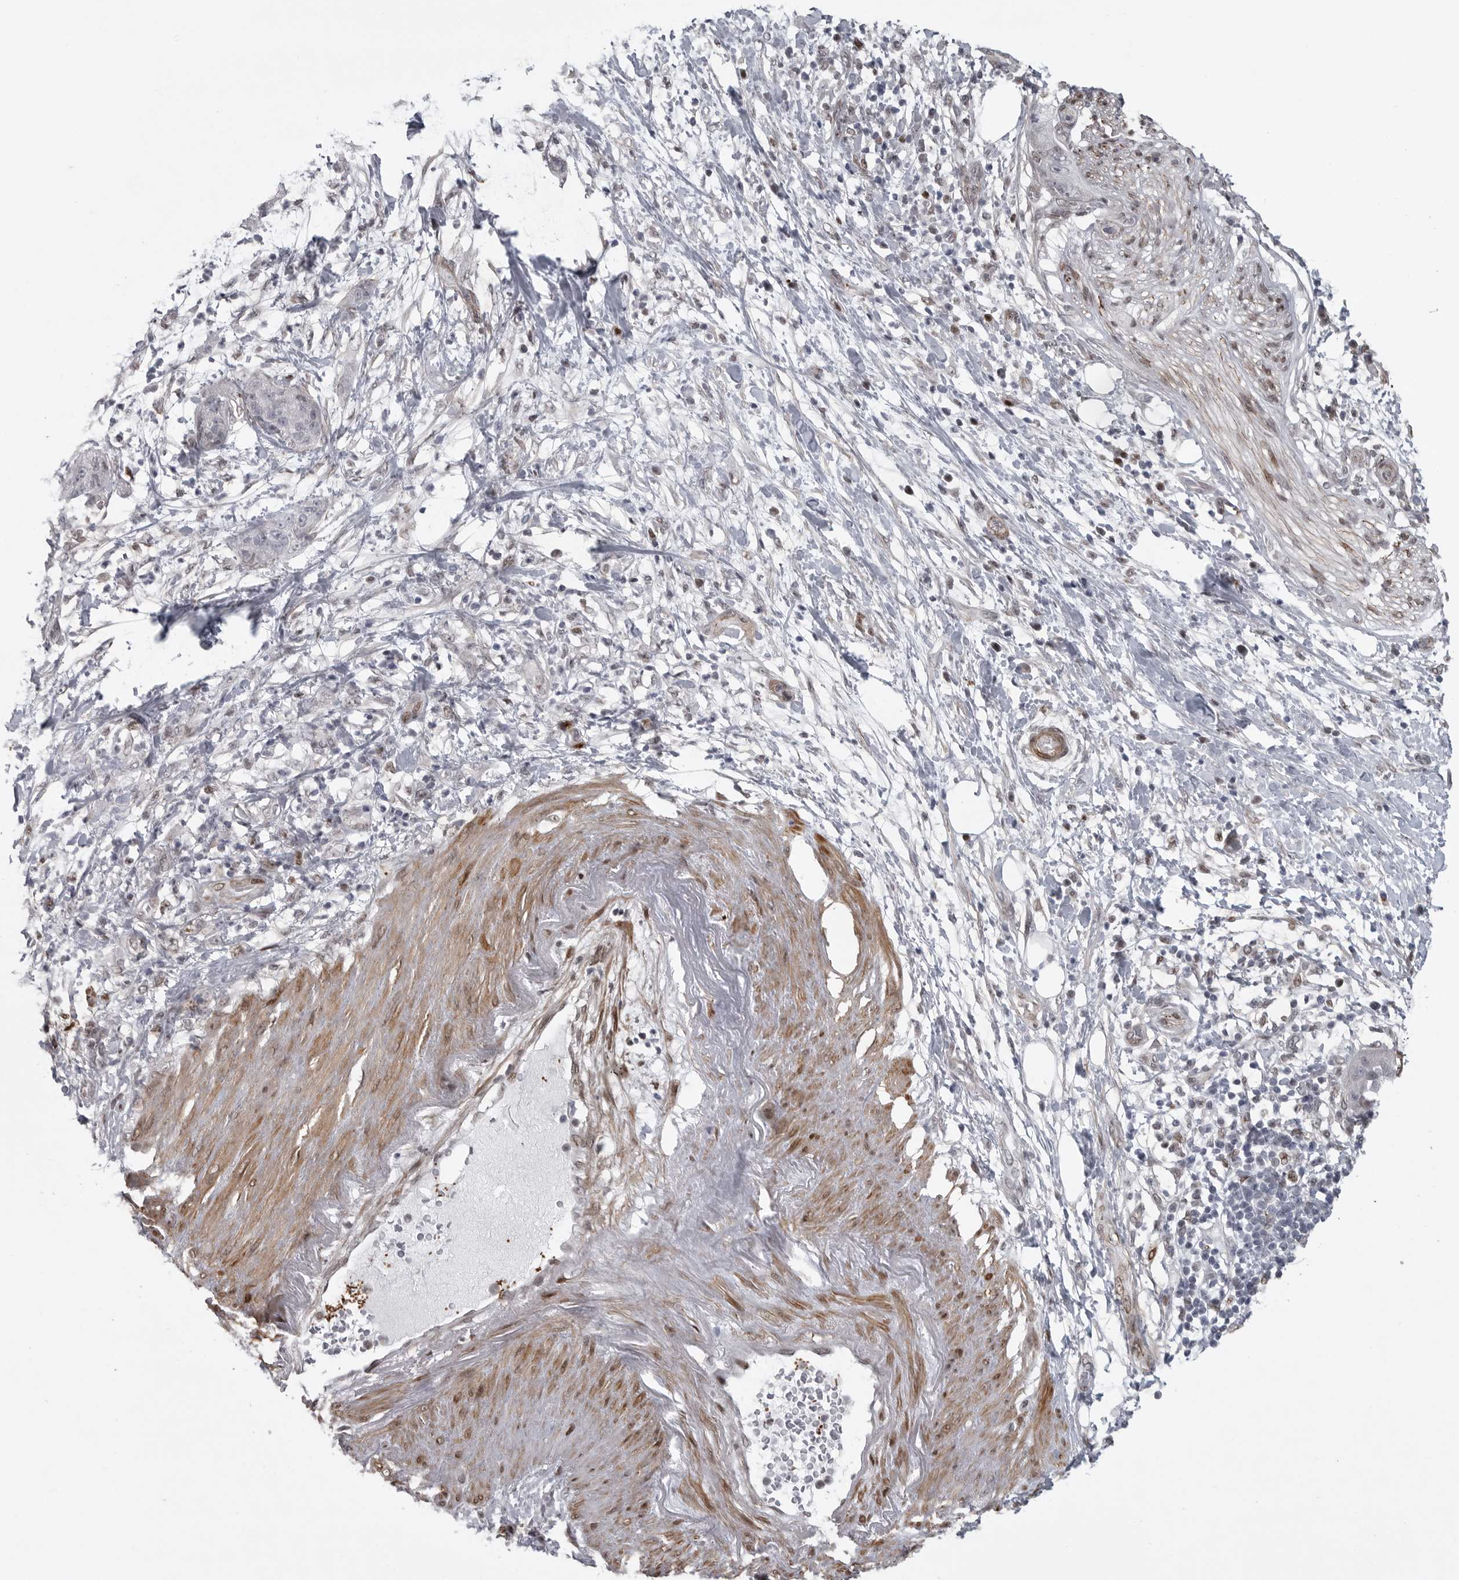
{"staining": {"intensity": "negative", "quantity": "none", "location": "none"}, "tissue": "pancreatic cancer", "cell_type": "Tumor cells", "image_type": "cancer", "snomed": [{"axis": "morphology", "description": "Adenocarcinoma, NOS"}, {"axis": "topography", "description": "Pancreas"}], "caption": "Photomicrograph shows no protein staining in tumor cells of pancreatic cancer tissue. Nuclei are stained in blue.", "gene": "HMGN3", "patient": {"sex": "female", "age": 78}}